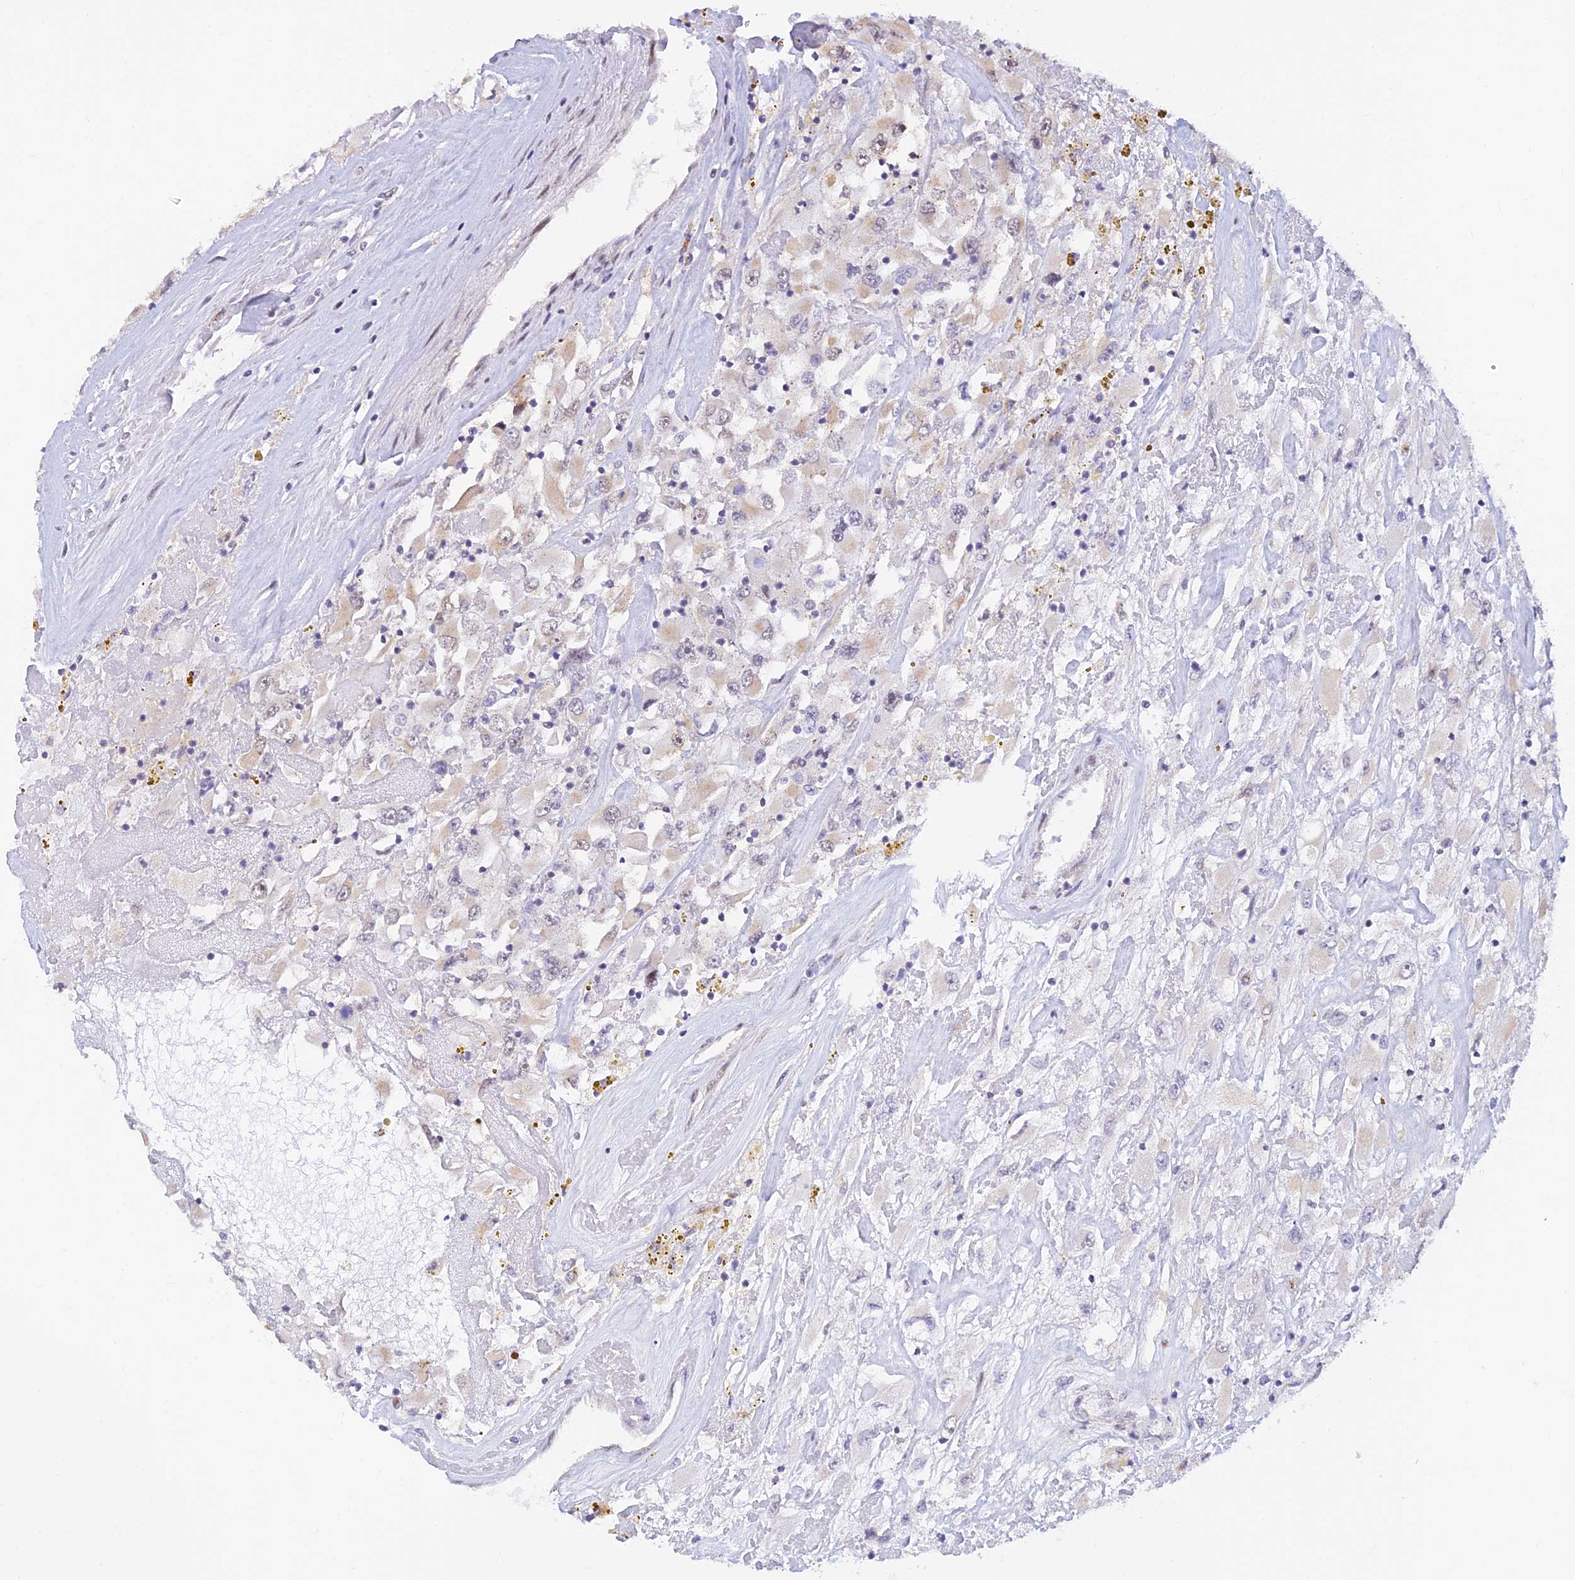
{"staining": {"intensity": "negative", "quantity": "none", "location": "none"}, "tissue": "renal cancer", "cell_type": "Tumor cells", "image_type": "cancer", "snomed": [{"axis": "morphology", "description": "Adenocarcinoma, NOS"}, {"axis": "topography", "description": "Kidney"}], "caption": "Adenocarcinoma (renal) was stained to show a protein in brown. There is no significant positivity in tumor cells. (Stains: DAB (3,3'-diaminobenzidine) immunohistochemistry with hematoxylin counter stain, Microscopy: brightfield microscopy at high magnification).", "gene": "INKA1", "patient": {"sex": "female", "age": 52}}